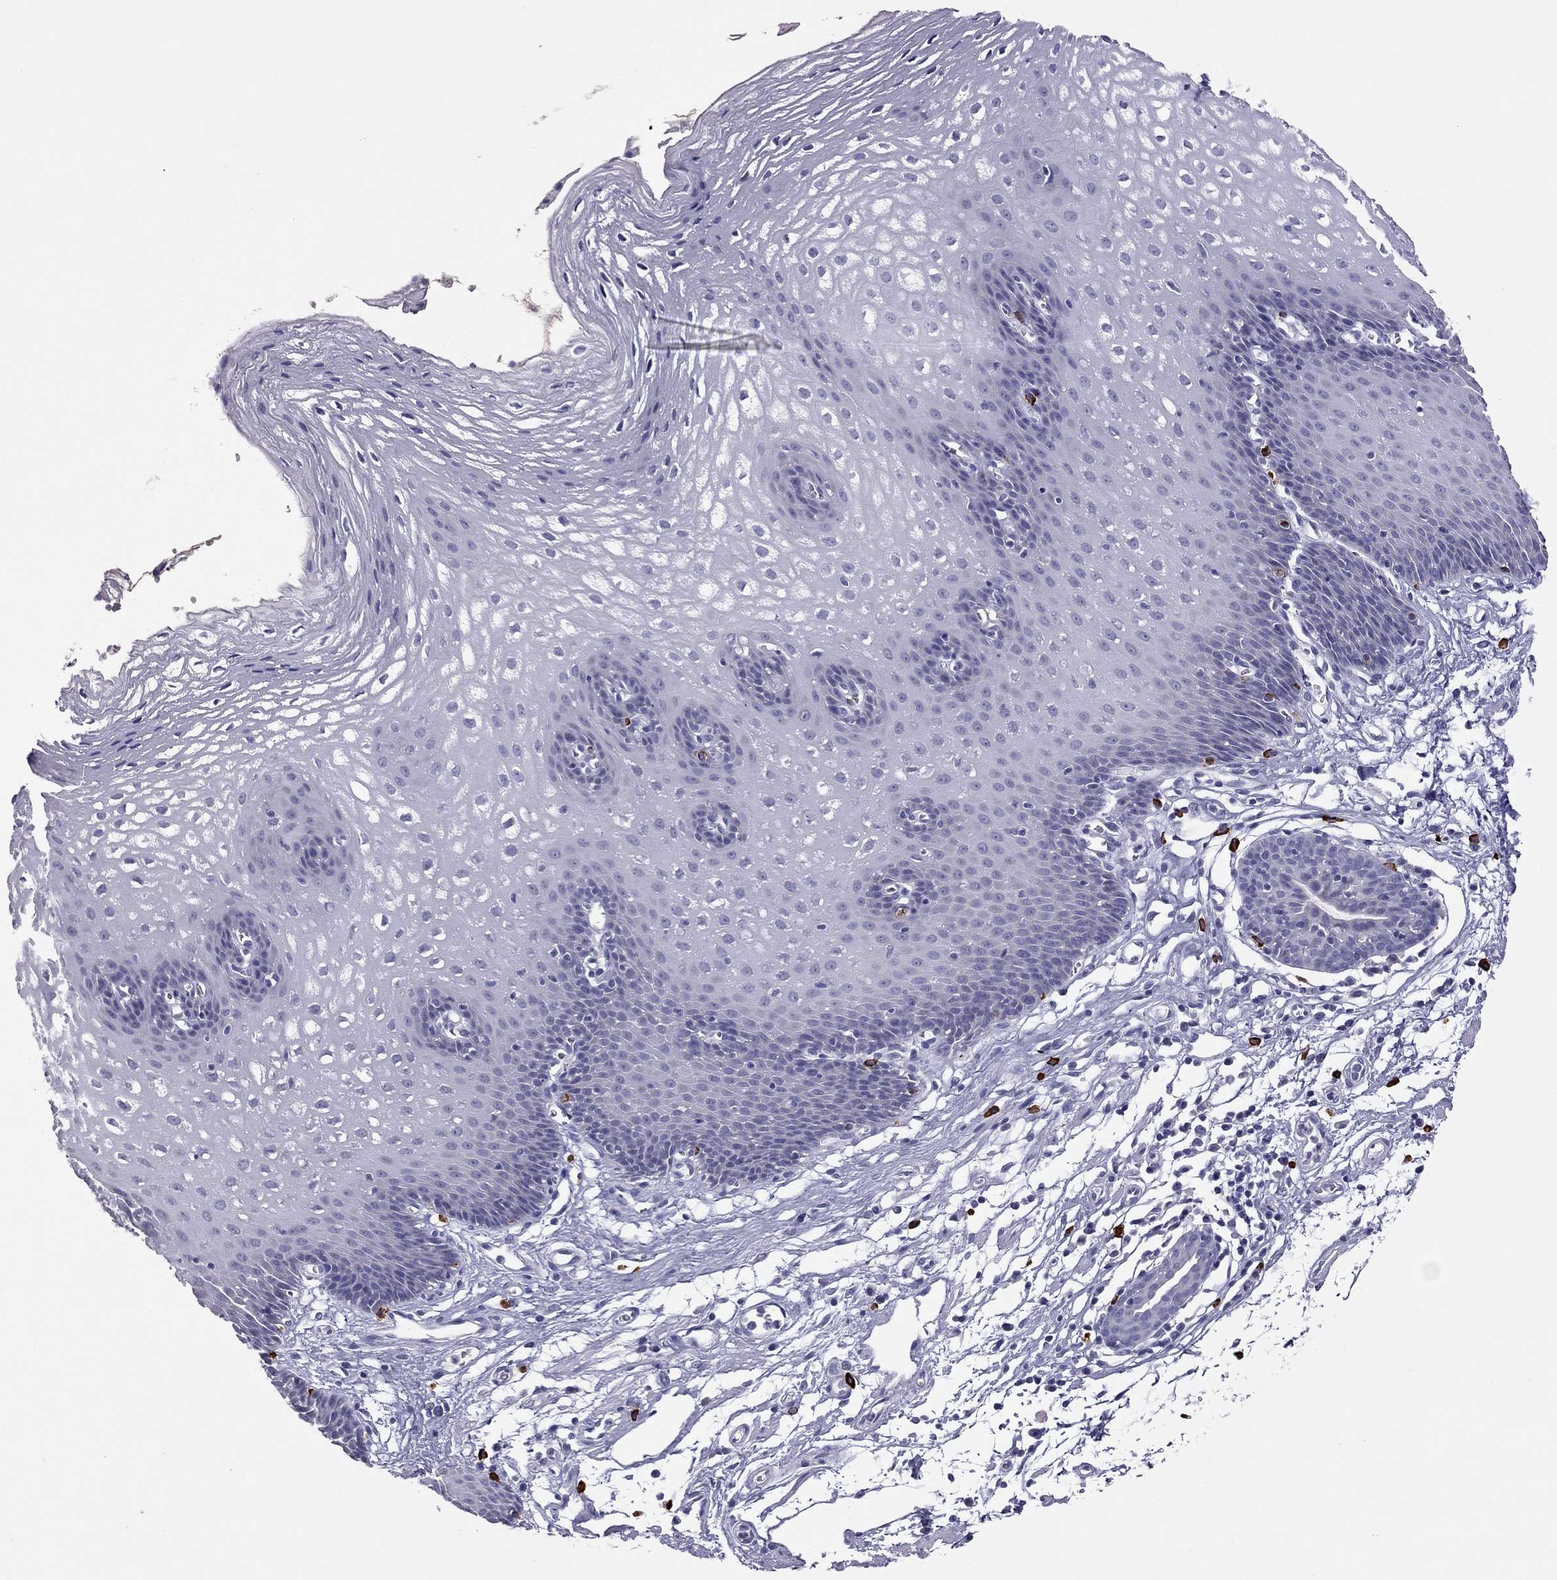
{"staining": {"intensity": "negative", "quantity": "none", "location": "none"}, "tissue": "esophagus", "cell_type": "Squamous epithelial cells", "image_type": "normal", "snomed": [{"axis": "morphology", "description": "Normal tissue, NOS"}, {"axis": "topography", "description": "Esophagus"}], "caption": "DAB (3,3'-diaminobenzidine) immunohistochemical staining of unremarkable human esophagus shows no significant staining in squamous epithelial cells. (DAB IHC visualized using brightfield microscopy, high magnification).", "gene": "IL17REL", "patient": {"sex": "male", "age": 72}}